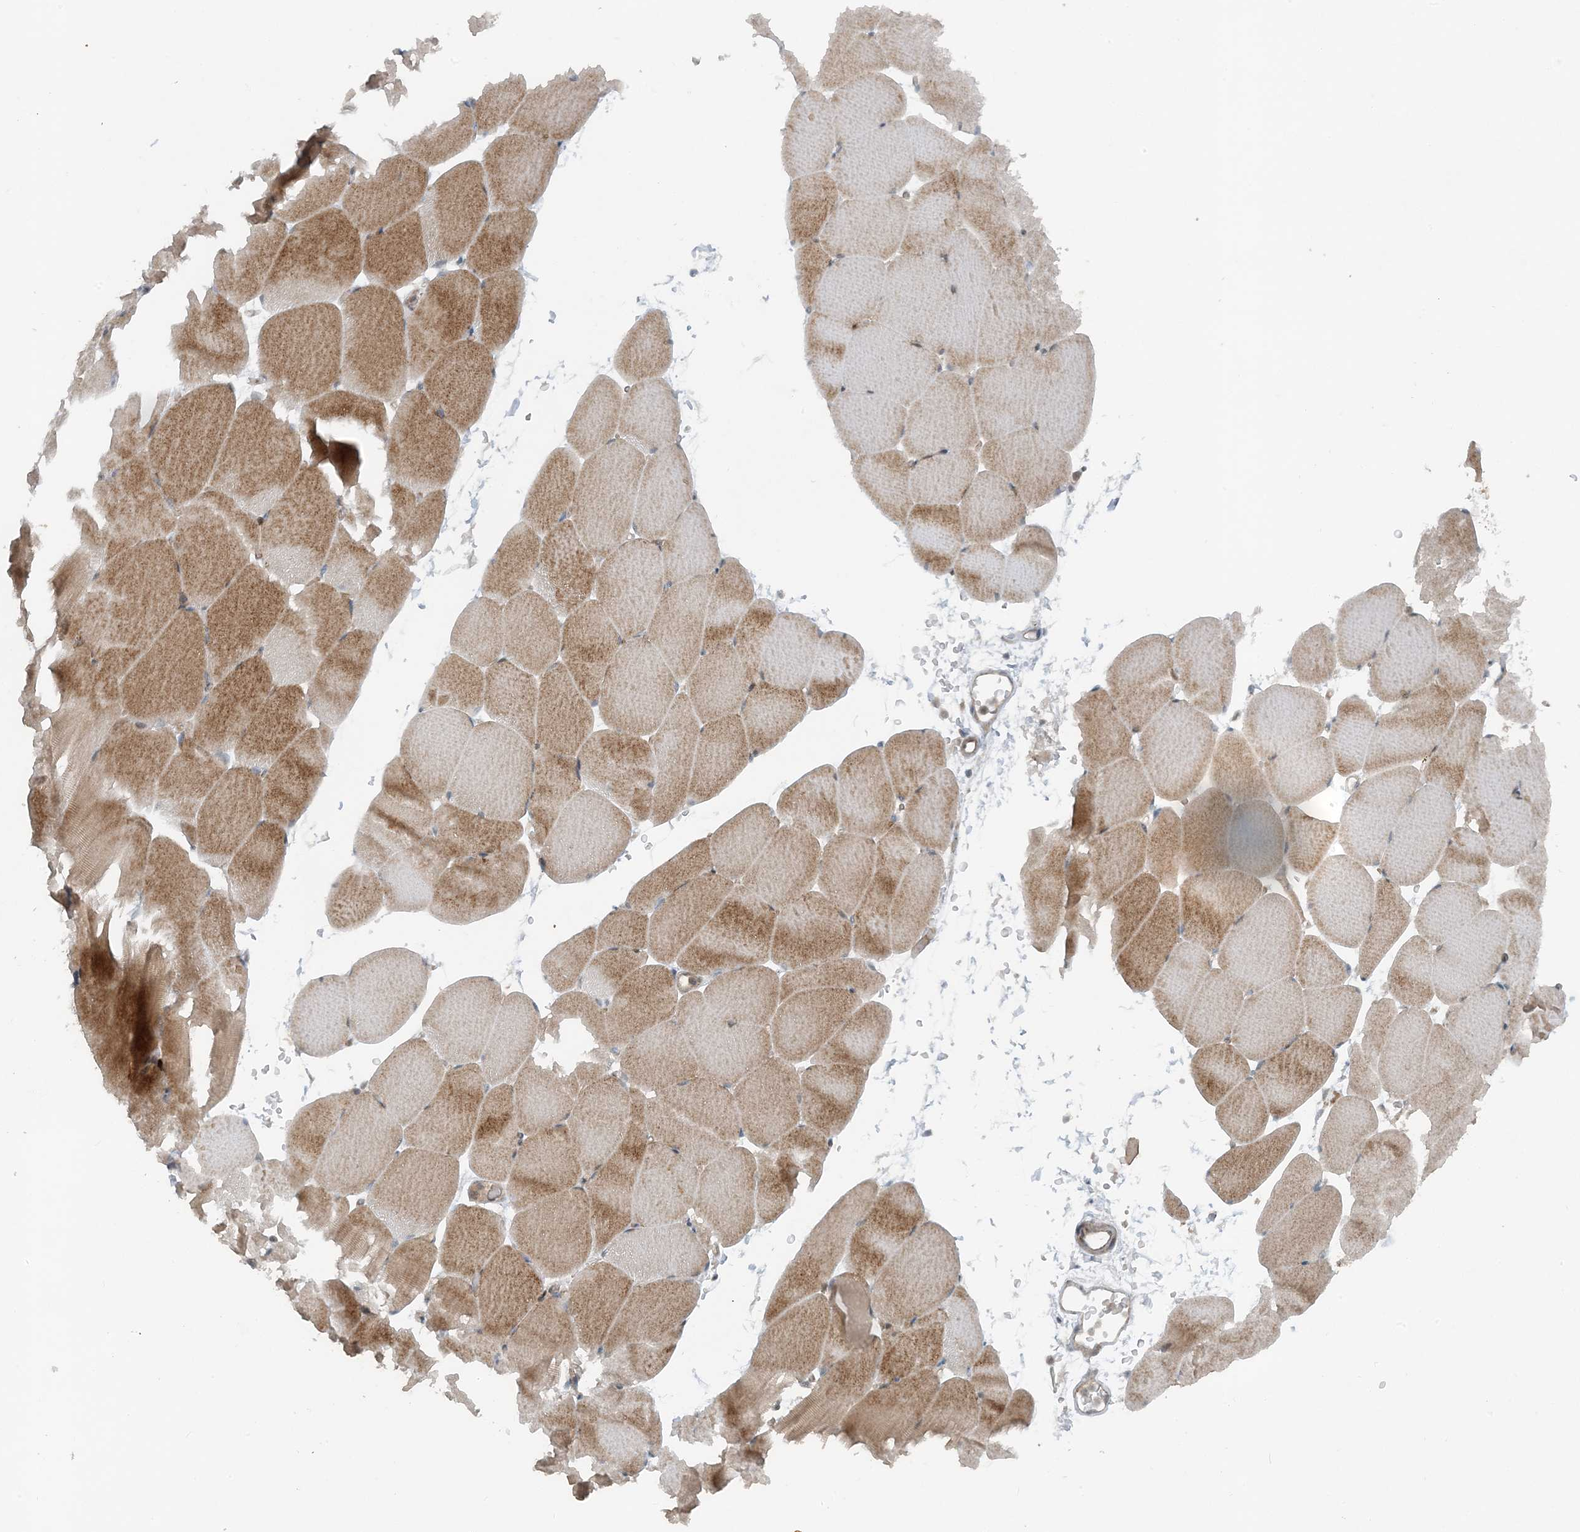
{"staining": {"intensity": "moderate", "quantity": ">75%", "location": "cytoplasmic/membranous"}, "tissue": "skeletal muscle", "cell_type": "Myocytes", "image_type": "normal", "snomed": [{"axis": "morphology", "description": "Normal tissue, NOS"}, {"axis": "topography", "description": "Skeletal muscle"}, {"axis": "topography", "description": "Parathyroid gland"}], "caption": "Protein expression analysis of benign skeletal muscle displays moderate cytoplasmic/membranous expression in approximately >75% of myocytes.", "gene": "MITD1", "patient": {"sex": "female", "age": 37}}